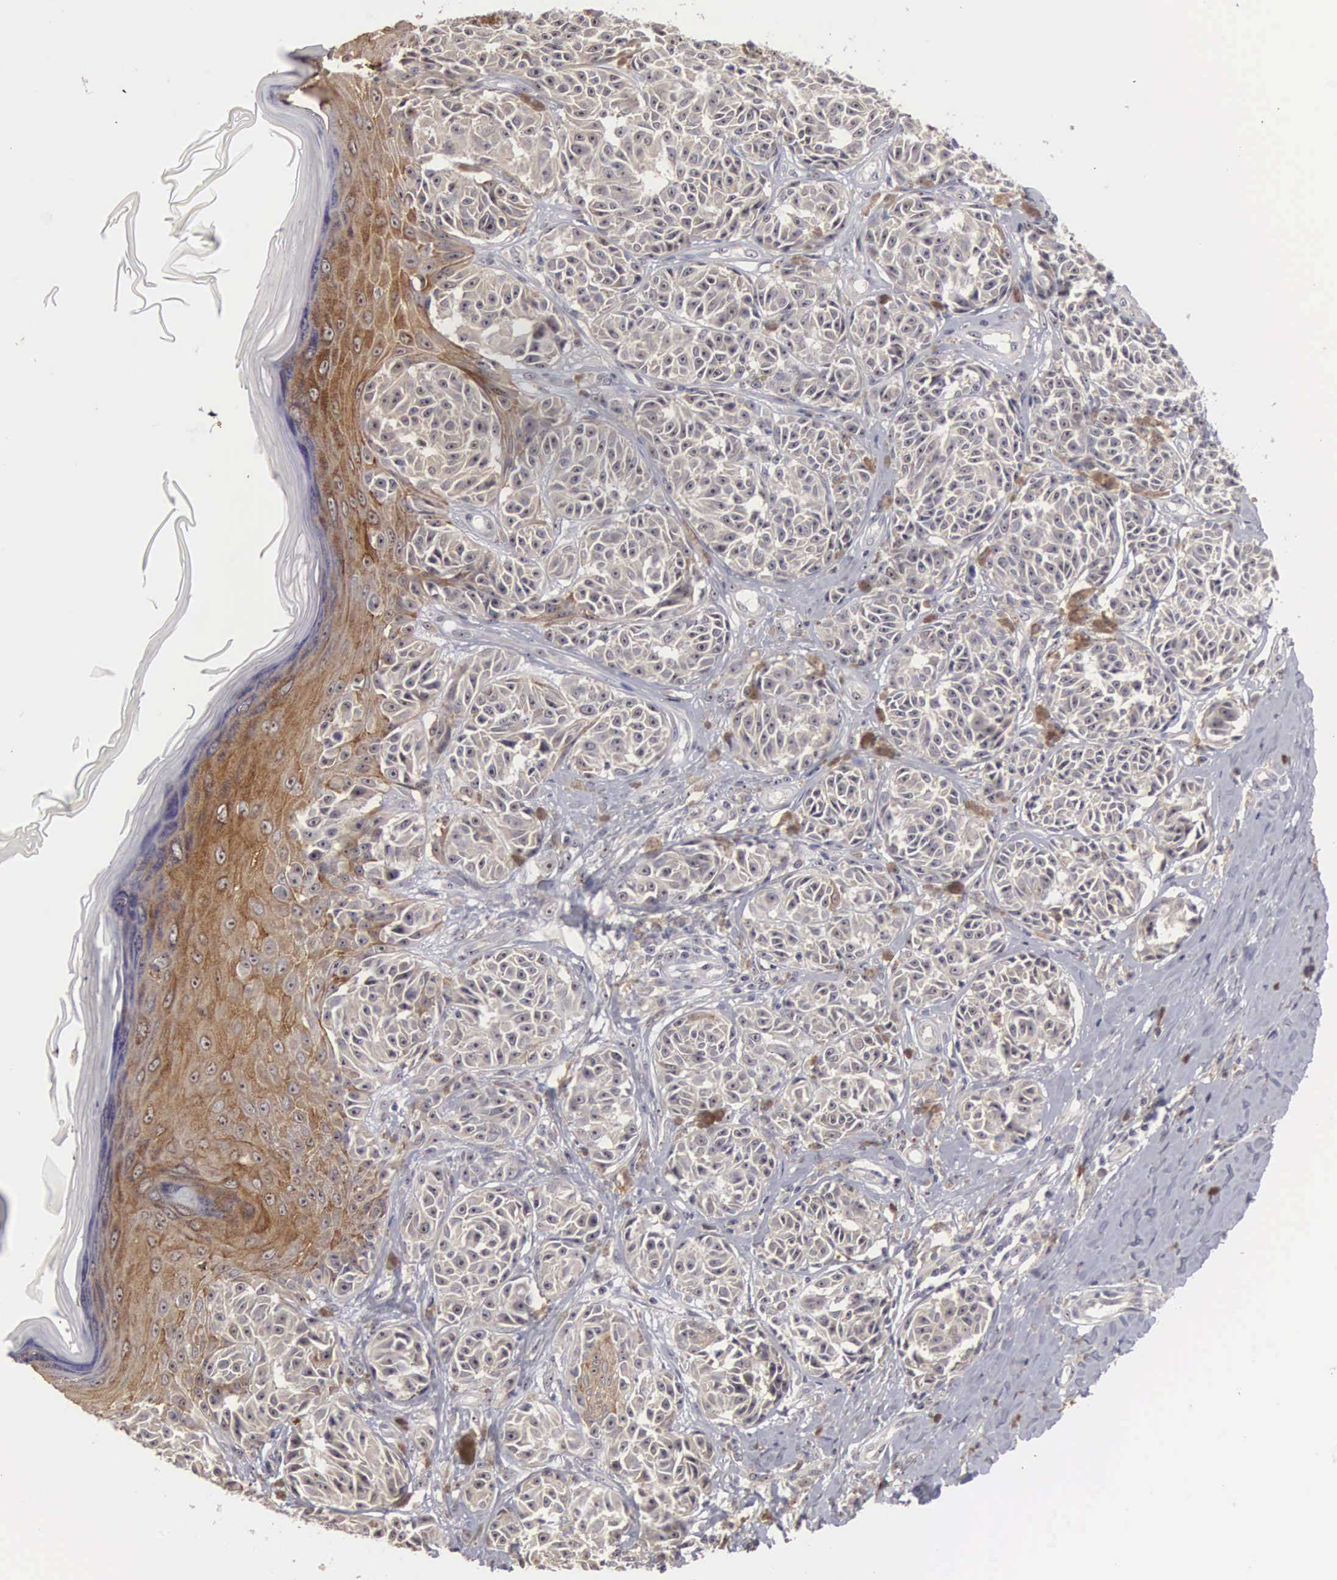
{"staining": {"intensity": "weak", "quantity": "25%-75%", "location": "cytoplasmic/membranous"}, "tissue": "melanoma", "cell_type": "Tumor cells", "image_type": "cancer", "snomed": [{"axis": "morphology", "description": "Malignant melanoma, NOS"}, {"axis": "topography", "description": "Skin"}], "caption": "This micrograph demonstrates immunohistochemistry (IHC) staining of human malignant melanoma, with low weak cytoplasmic/membranous positivity in approximately 25%-75% of tumor cells.", "gene": "AMN", "patient": {"sex": "male", "age": 49}}